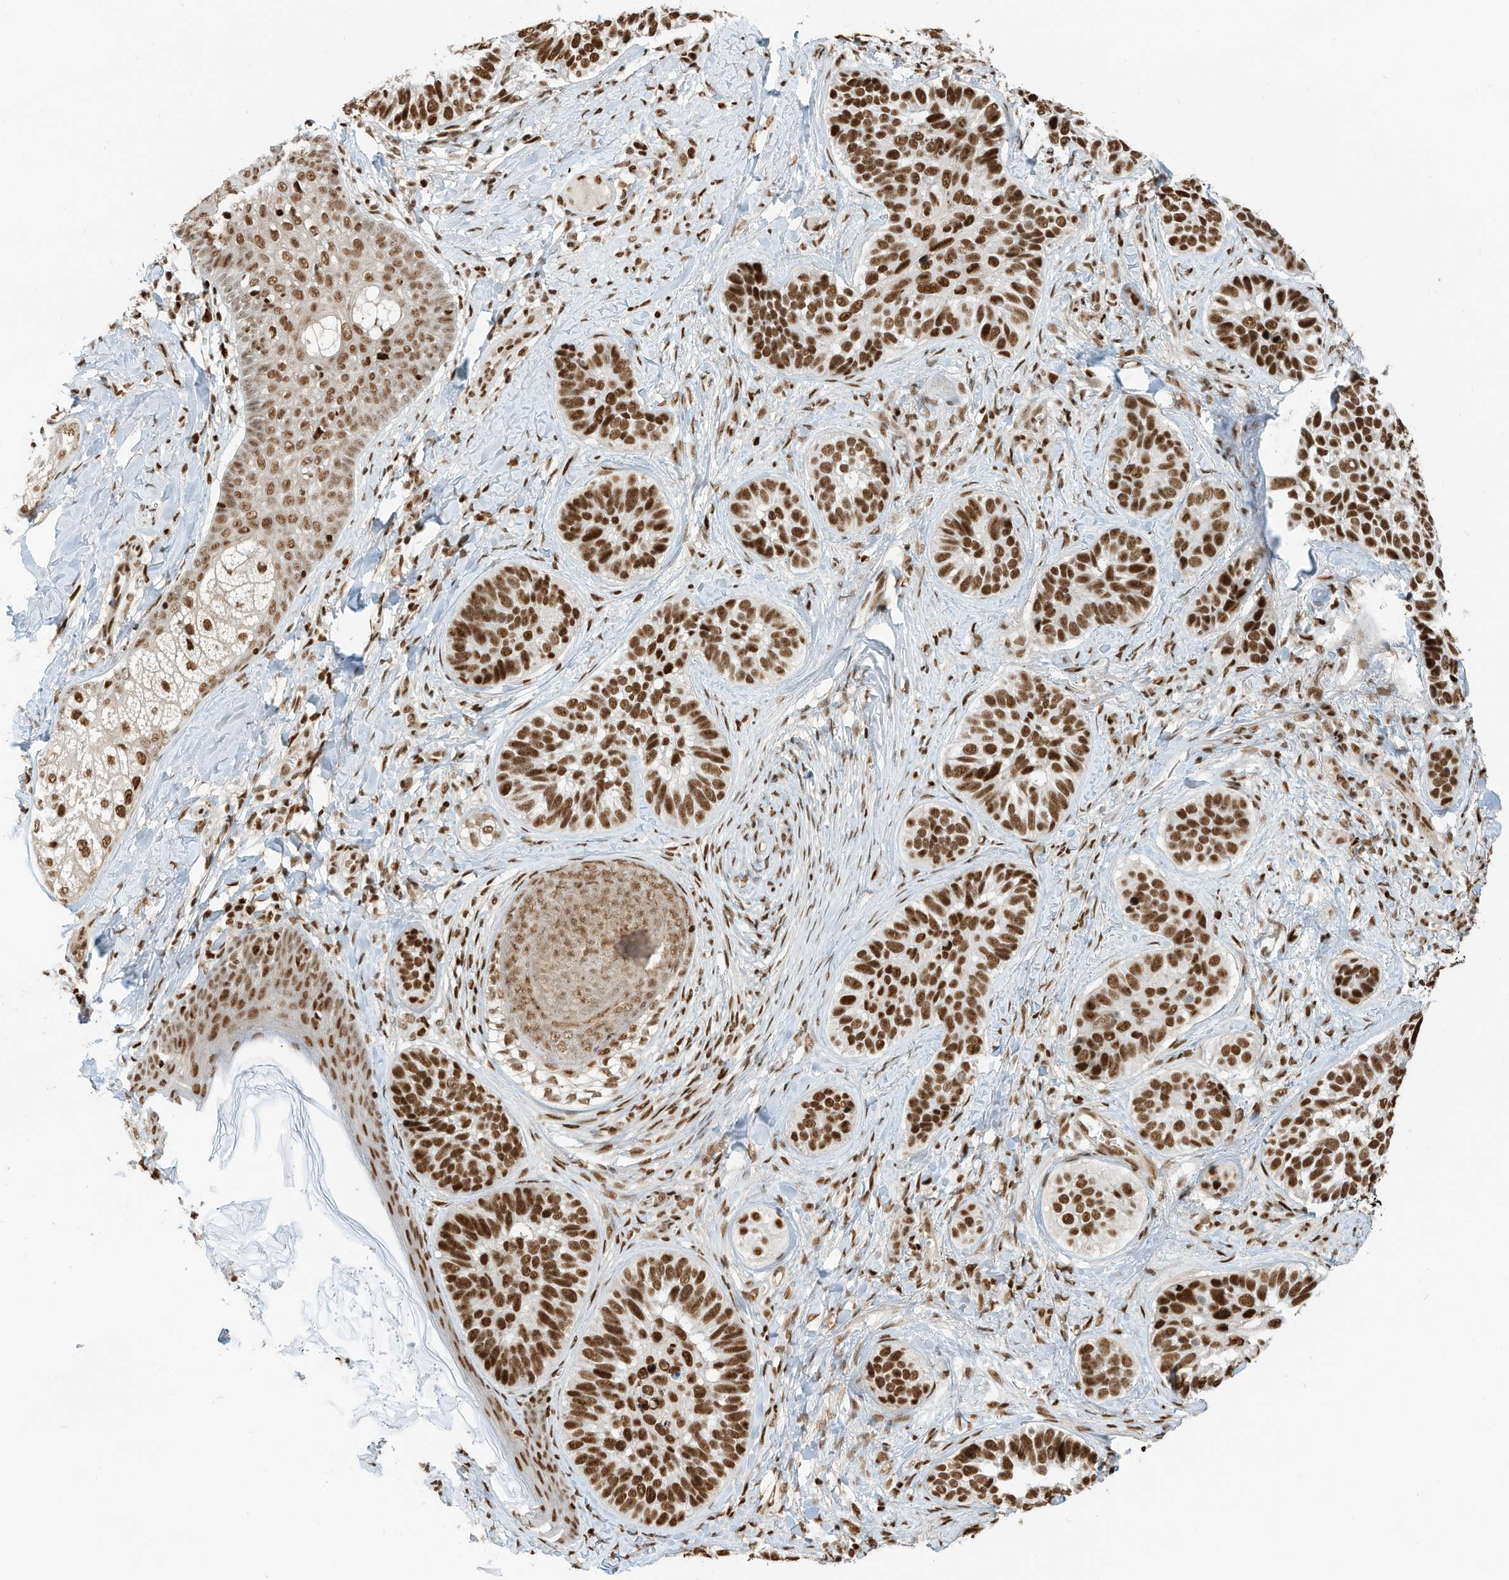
{"staining": {"intensity": "strong", "quantity": ">75%", "location": "nuclear"}, "tissue": "skin cancer", "cell_type": "Tumor cells", "image_type": "cancer", "snomed": [{"axis": "morphology", "description": "Basal cell carcinoma"}, {"axis": "topography", "description": "Skin"}], "caption": "A micrograph showing strong nuclear staining in about >75% of tumor cells in basal cell carcinoma (skin), as visualized by brown immunohistochemical staining.", "gene": "SAMD15", "patient": {"sex": "male", "age": 62}}